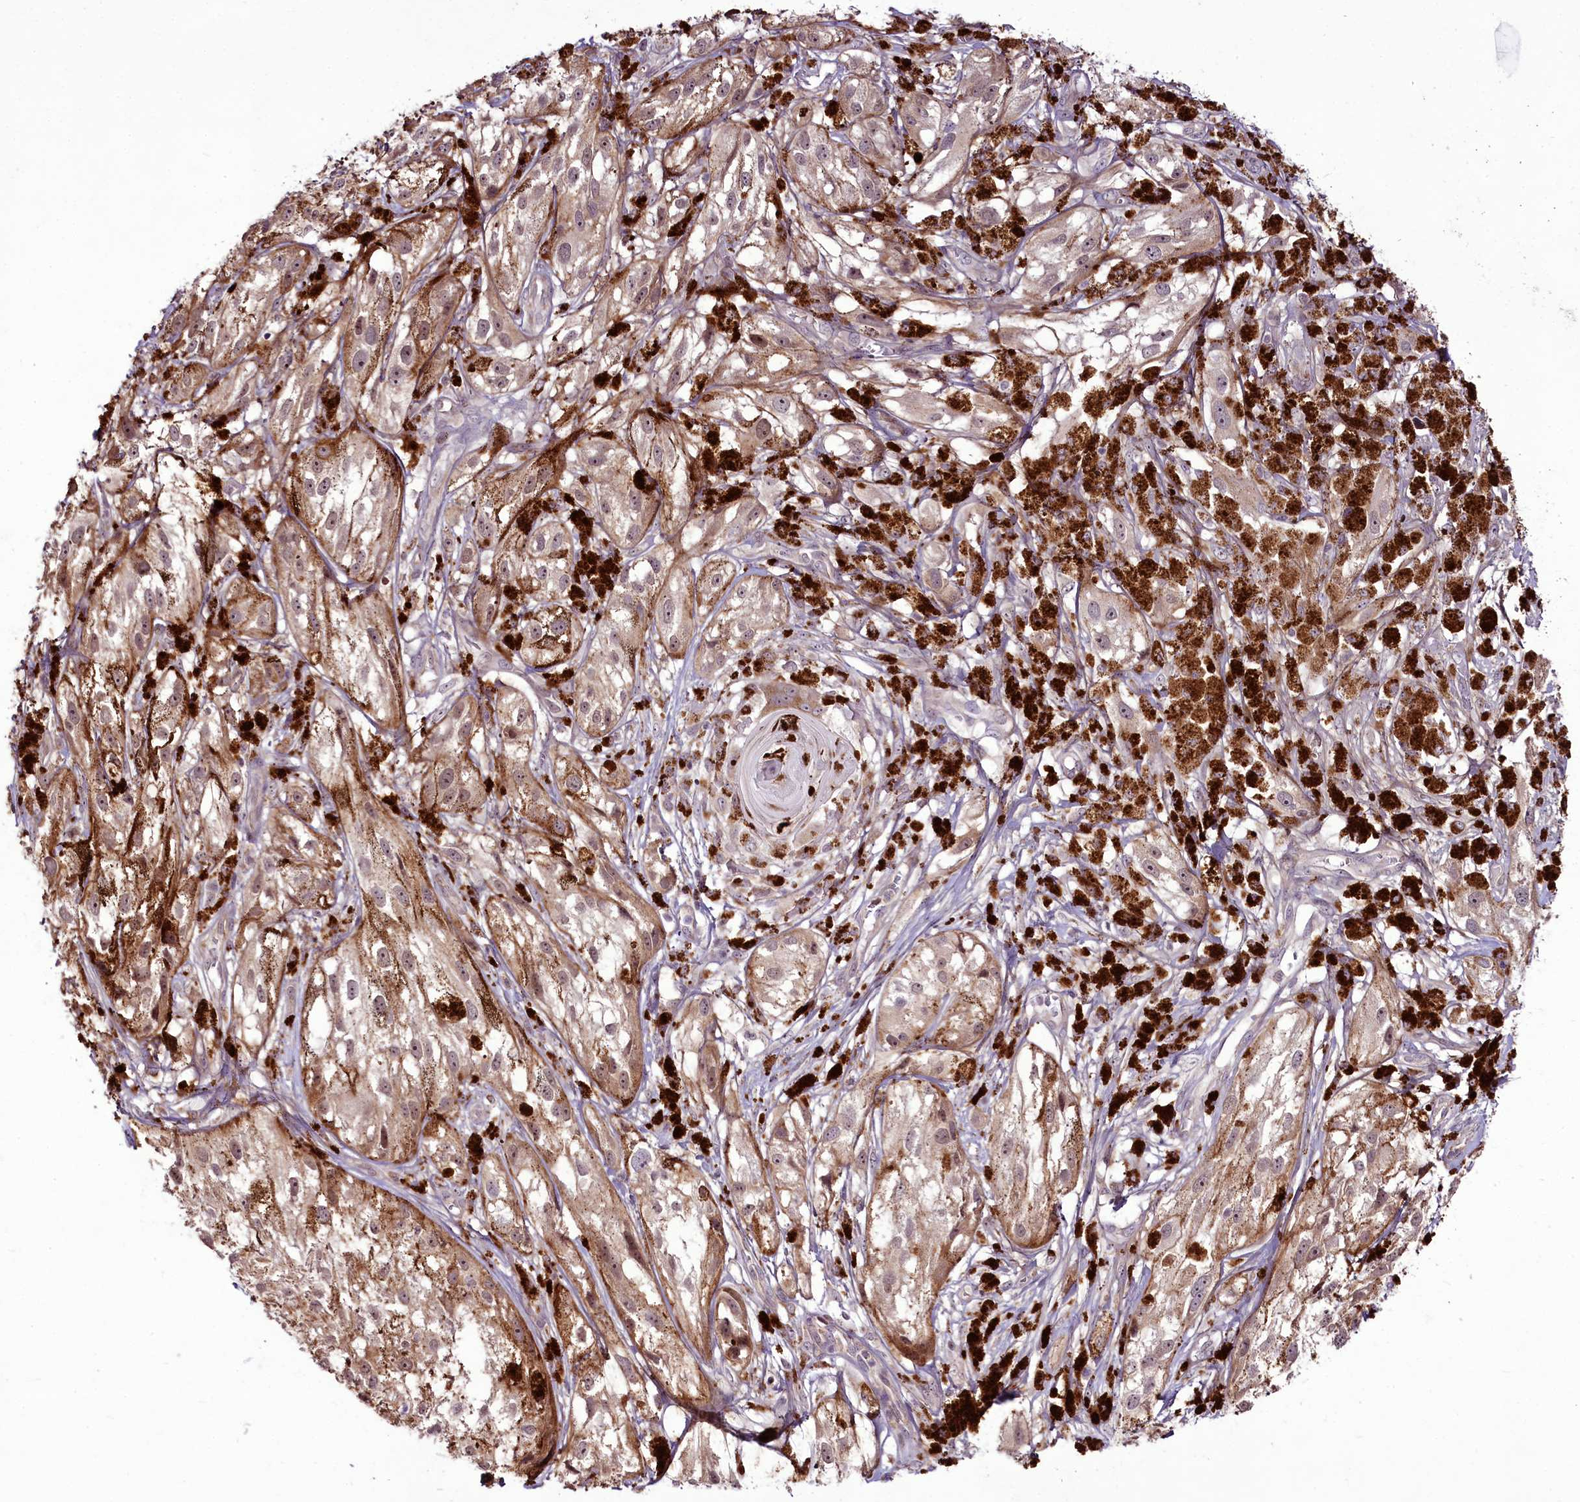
{"staining": {"intensity": "weak", "quantity": ">75%", "location": "cytoplasmic/membranous,nuclear"}, "tissue": "melanoma", "cell_type": "Tumor cells", "image_type": "cancer", "snomed": [{"axis": "morphology", "description": "Malignant melanoma, NOS"}, {"axis": "topography", "description": "Skin"}], "caption": "Melanoma tissue reveals weak cytoplasmic/membranous and nuclear positivity in approximately >75% of tumor cells, visualized by immunohistochemistry.", "gene": "RSBN1", "patient": {"sex": "male", "age": 88}}